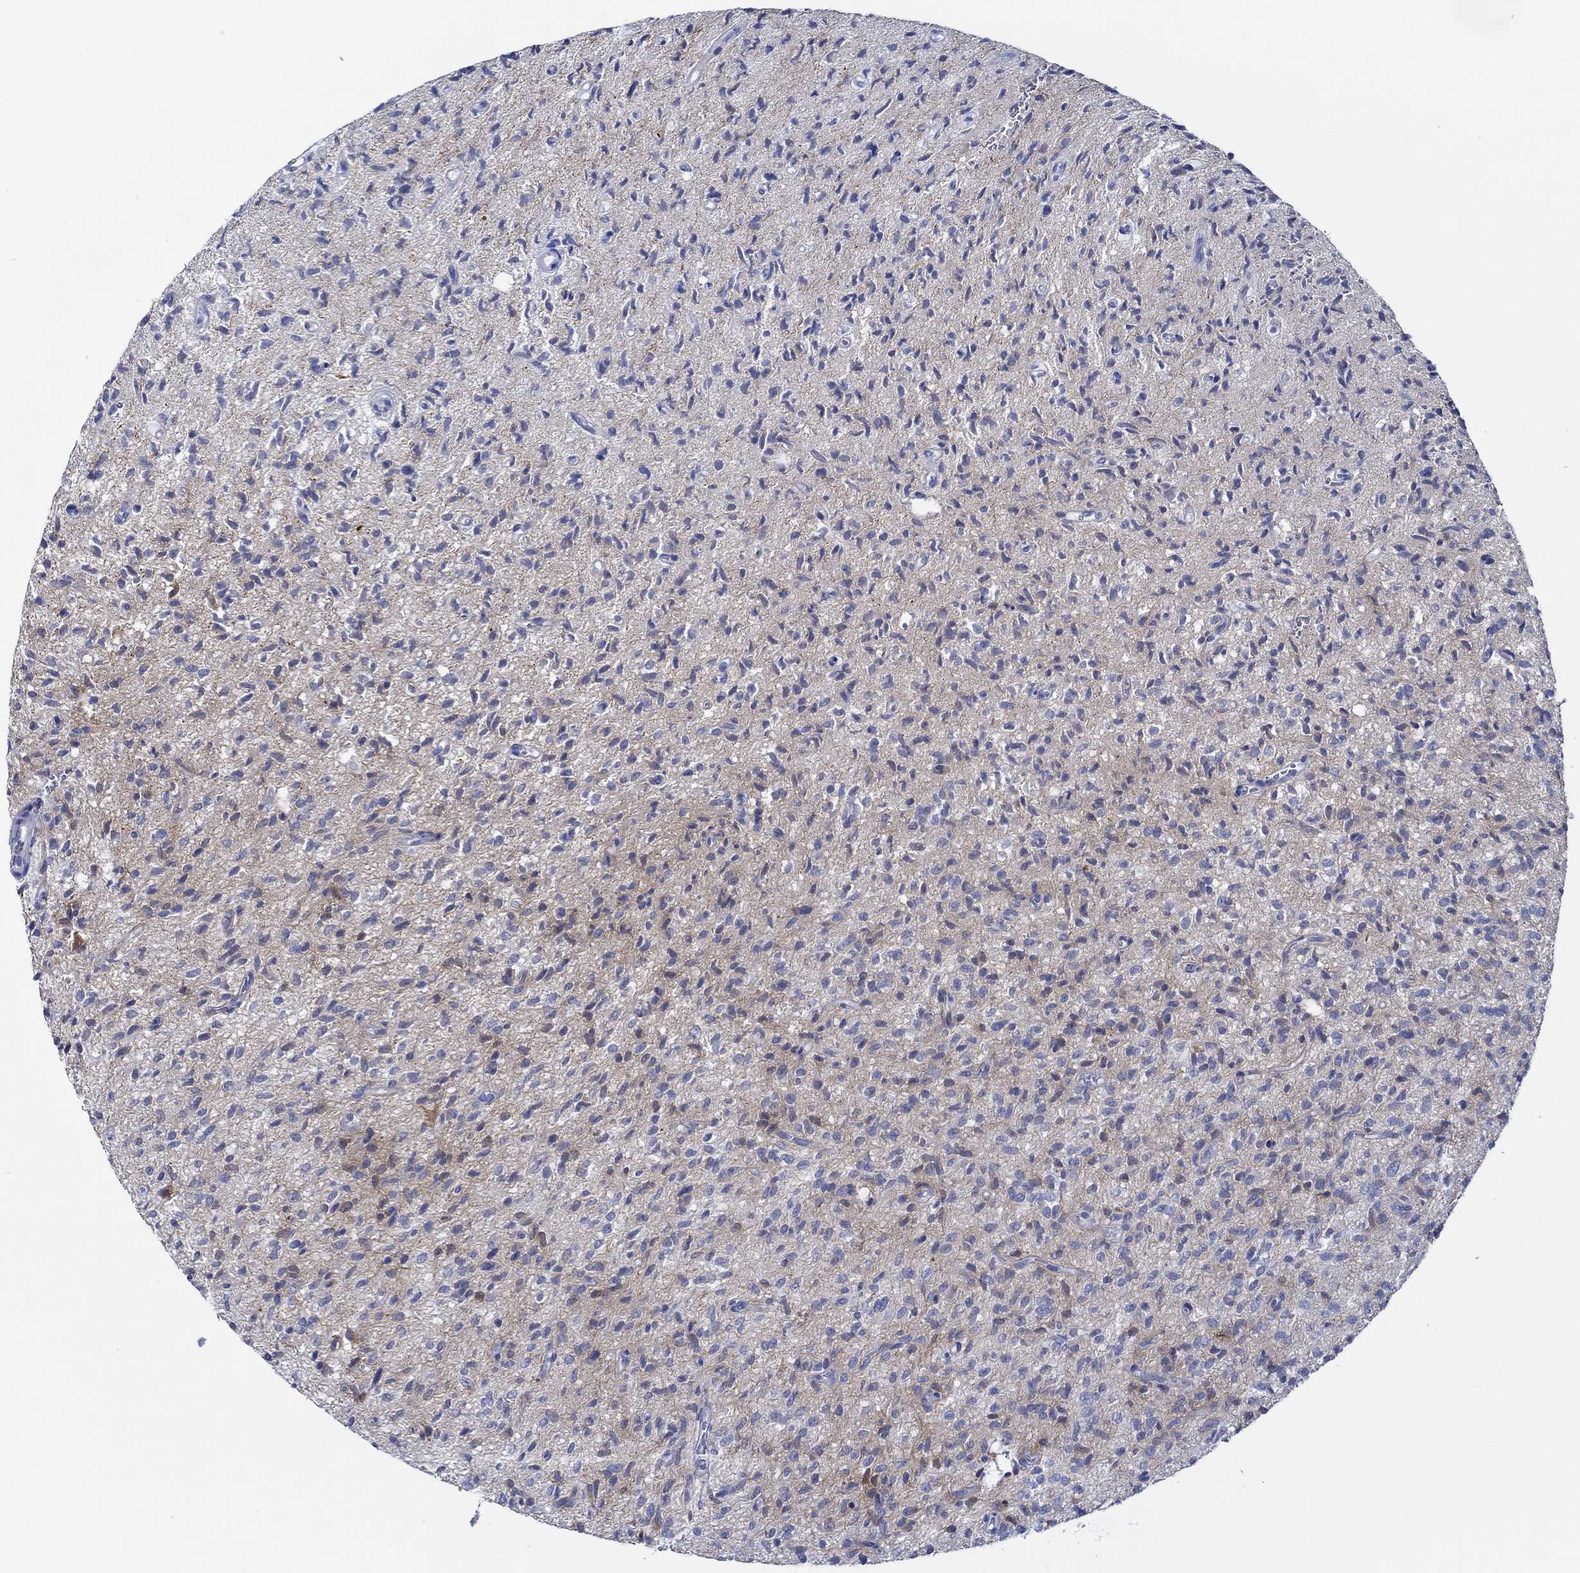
{"staining": {"intensity": "negative", "quantity": "none", "location": "none"}, "tissue": "glioma", "cell_type": "Tumor cells", "image_type": "cancer", "snomed": [{"axis": "morphology", "description": "Glioma, malignant, High grade"}, {"axis": "topography", "description": "Brain"}], "caption": "The immunohistochemistry micrograph has no significant expression in tumor cells of malignant glioma (high-grade) tissue. (Brightfield microscopy of DAB IHC at high magnification).", "gene": "IGFBP6", "patient": {"sex": "male", "age": 64}}